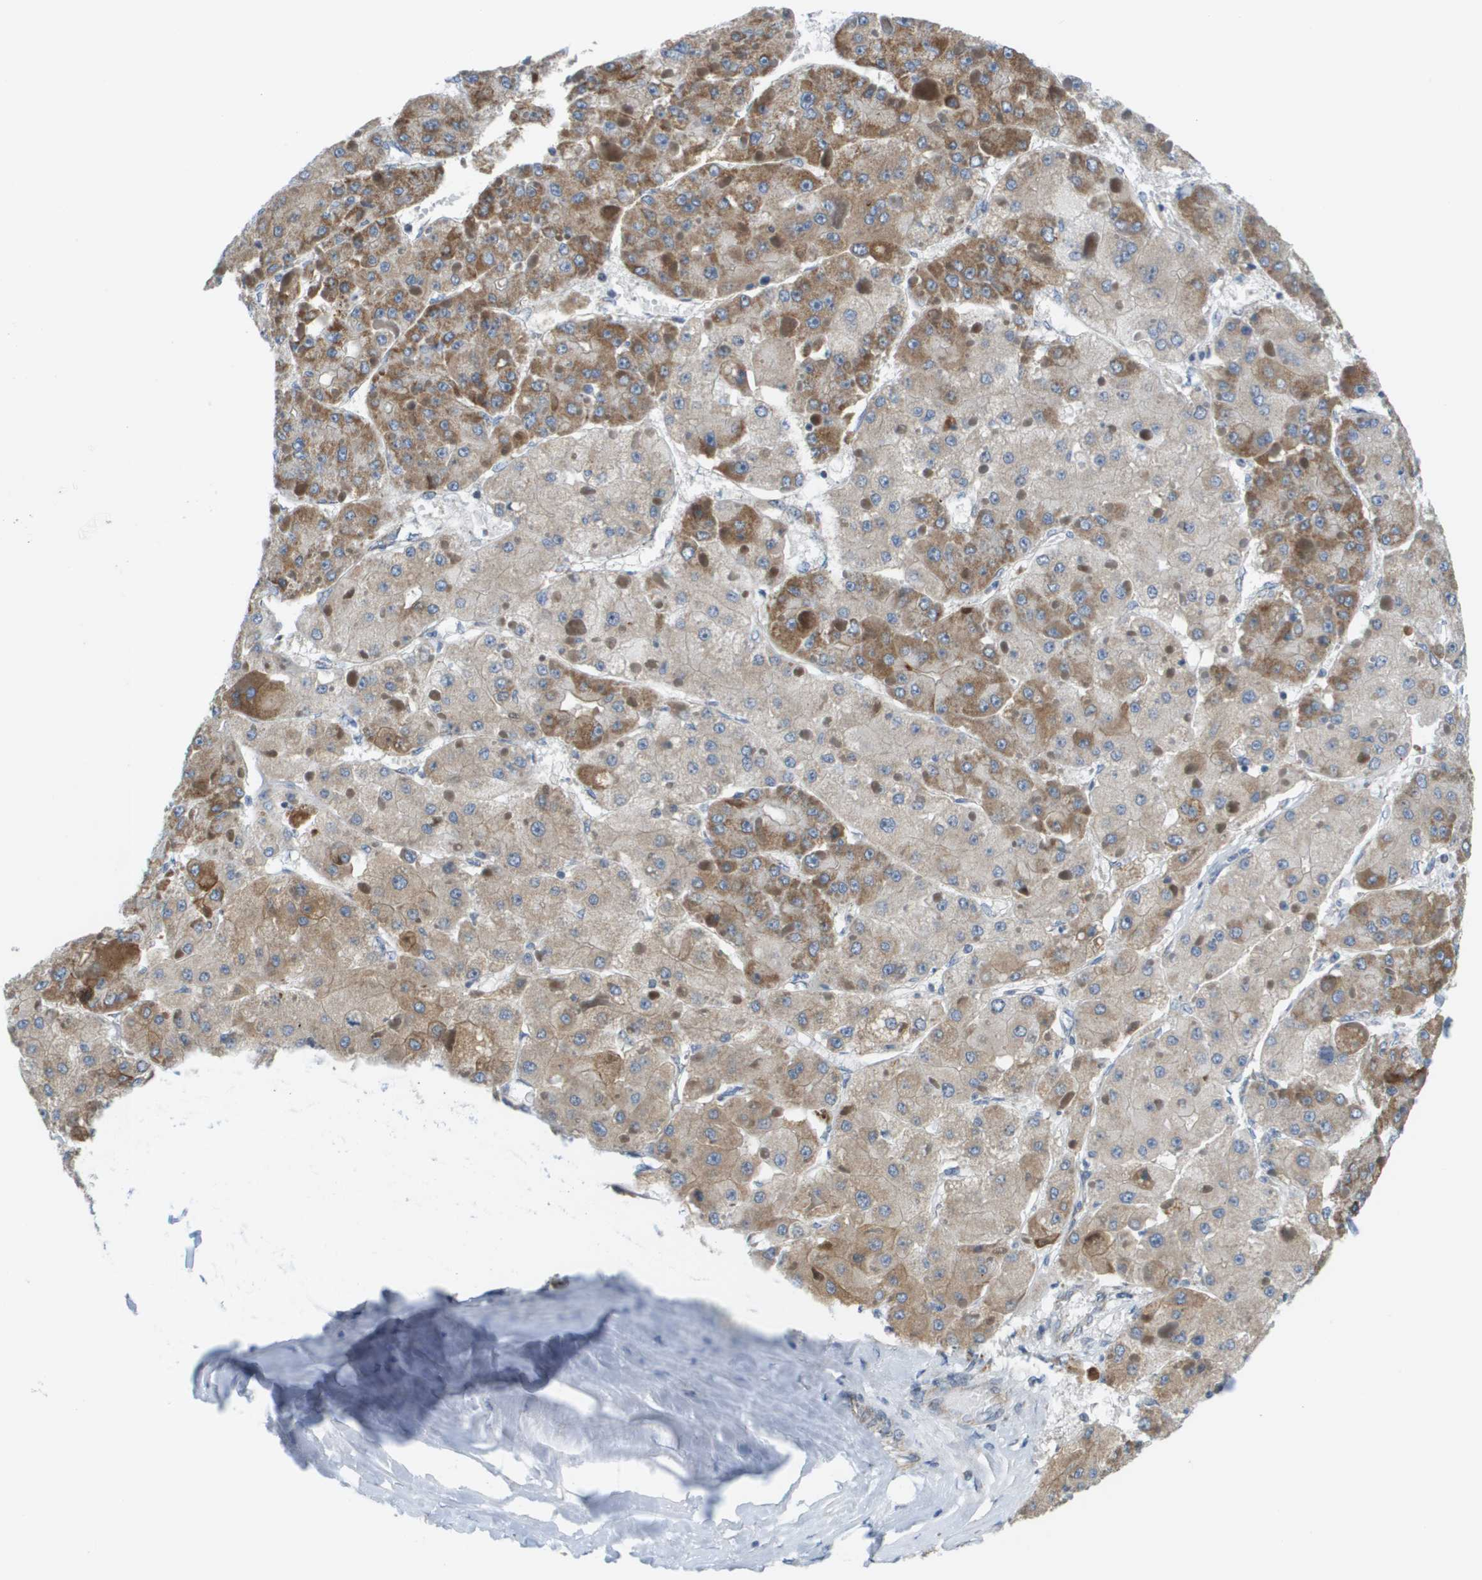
{"staining": {"intensity": "moderate", "quantity": "25%-75%", "location": "cytoplasmic/membranous"}, "tissue": "liver cancer", "cell_type": "Tumor cells", "image_type": "cancer", "snomed": [{"axis": "morphology", "description": "Carcinoma, Hepatocellular, NOS"}, {"axis": "topography", "description": "Liver"}], "caption": "Immunohistochemistry micrograph of hepatocellular carcinoma (liver) stained for a protein (brown), which exhibits medium levels of moderate cytoplasmic/membranous positivity in about 25%-75% of tumor cells.", "gene": "KRT23", "patient": {"sex": "female", "age": 73}}